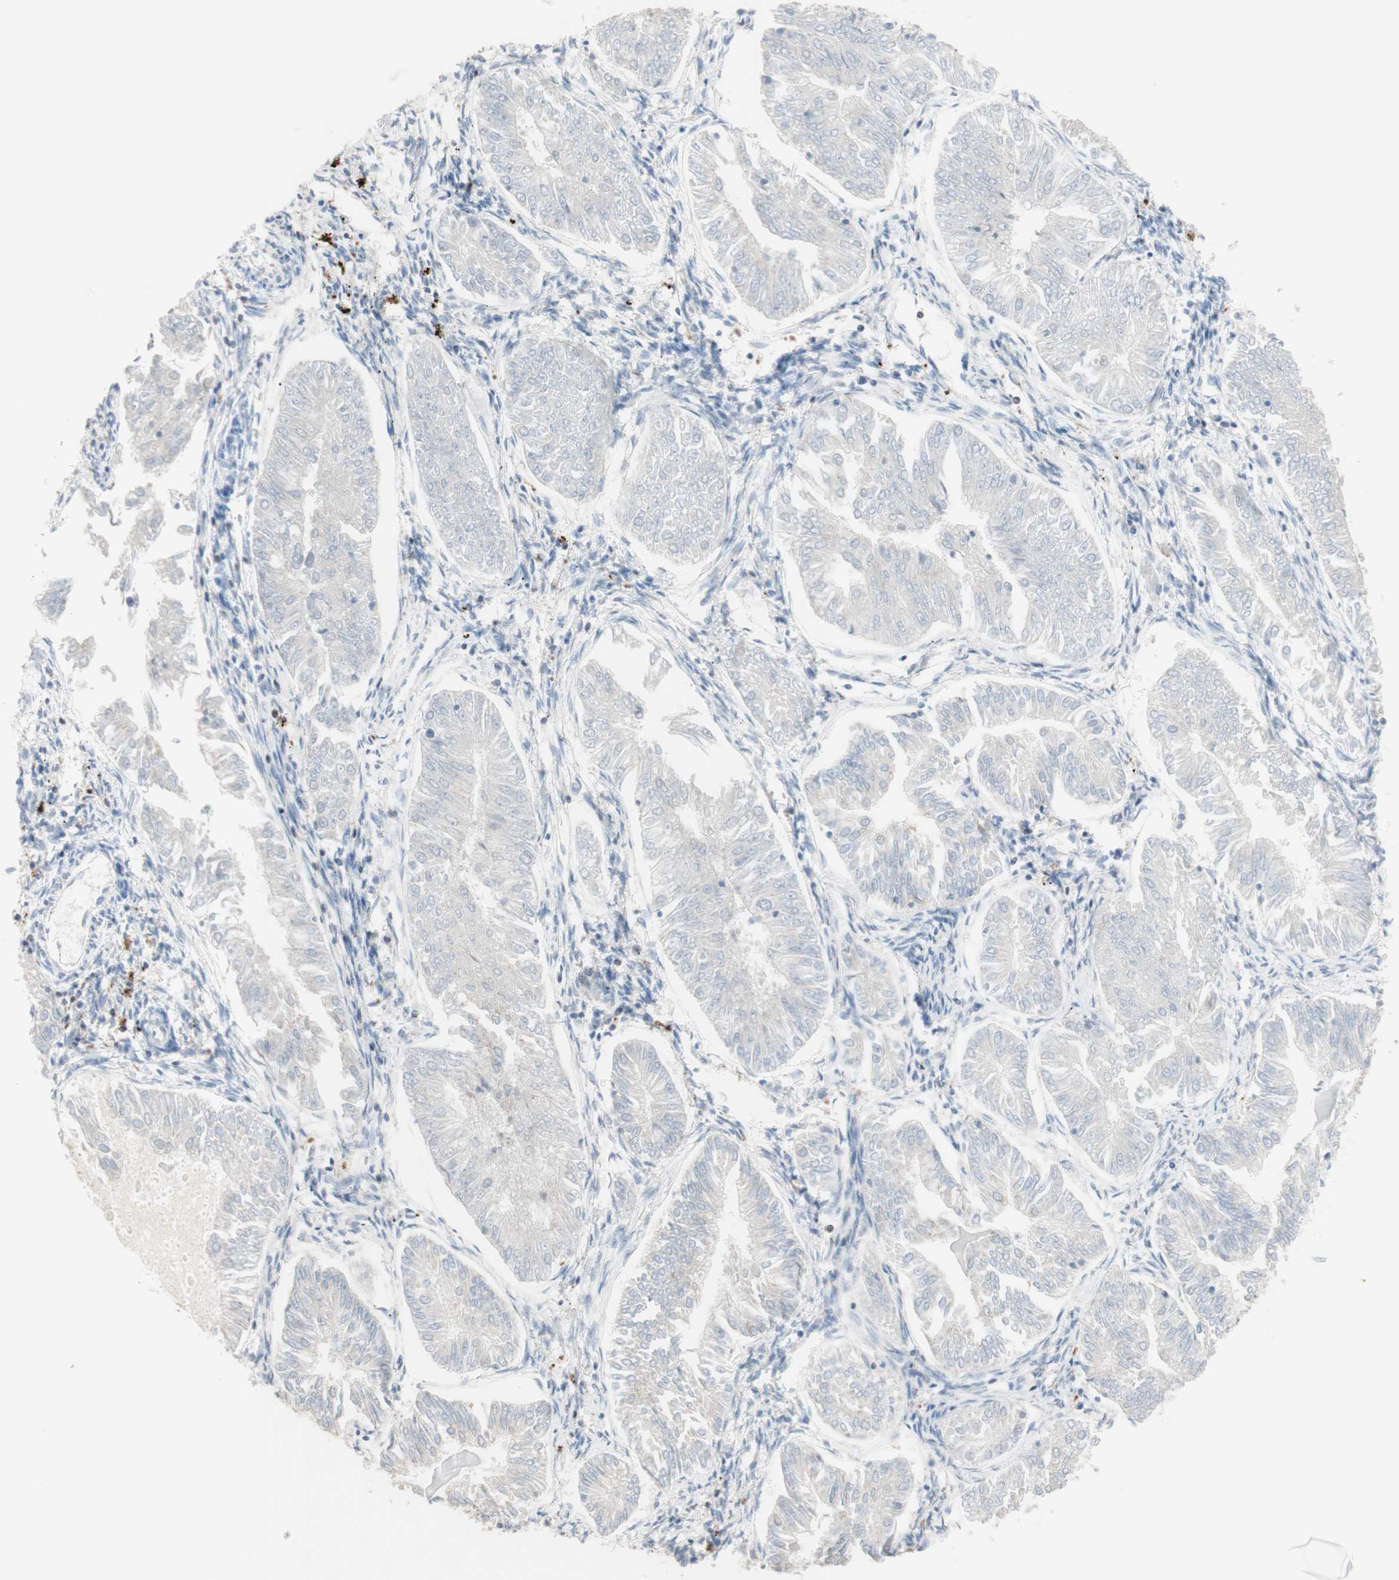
{"staining": {"intensity": "negative", "quantity": "none", "location": "none"}, "tissue": "endometrial cancer", "cell_type": "Tumor cells", "image_type": "cancer", "snomed": [{"axis": "morphology", "description": "Adenocarcinoma, NOS"}, {"axis": "topography", "description": "Endometrium"}], "caption": "DAB (3,3'-diaminobenzidine) immunohistochemical staining of human endometrial adenocarcinoma demonstrates no significant expression in tumor cells.", "gene": "SPINK6", "patient": {"sex": "female", "age": 53}}